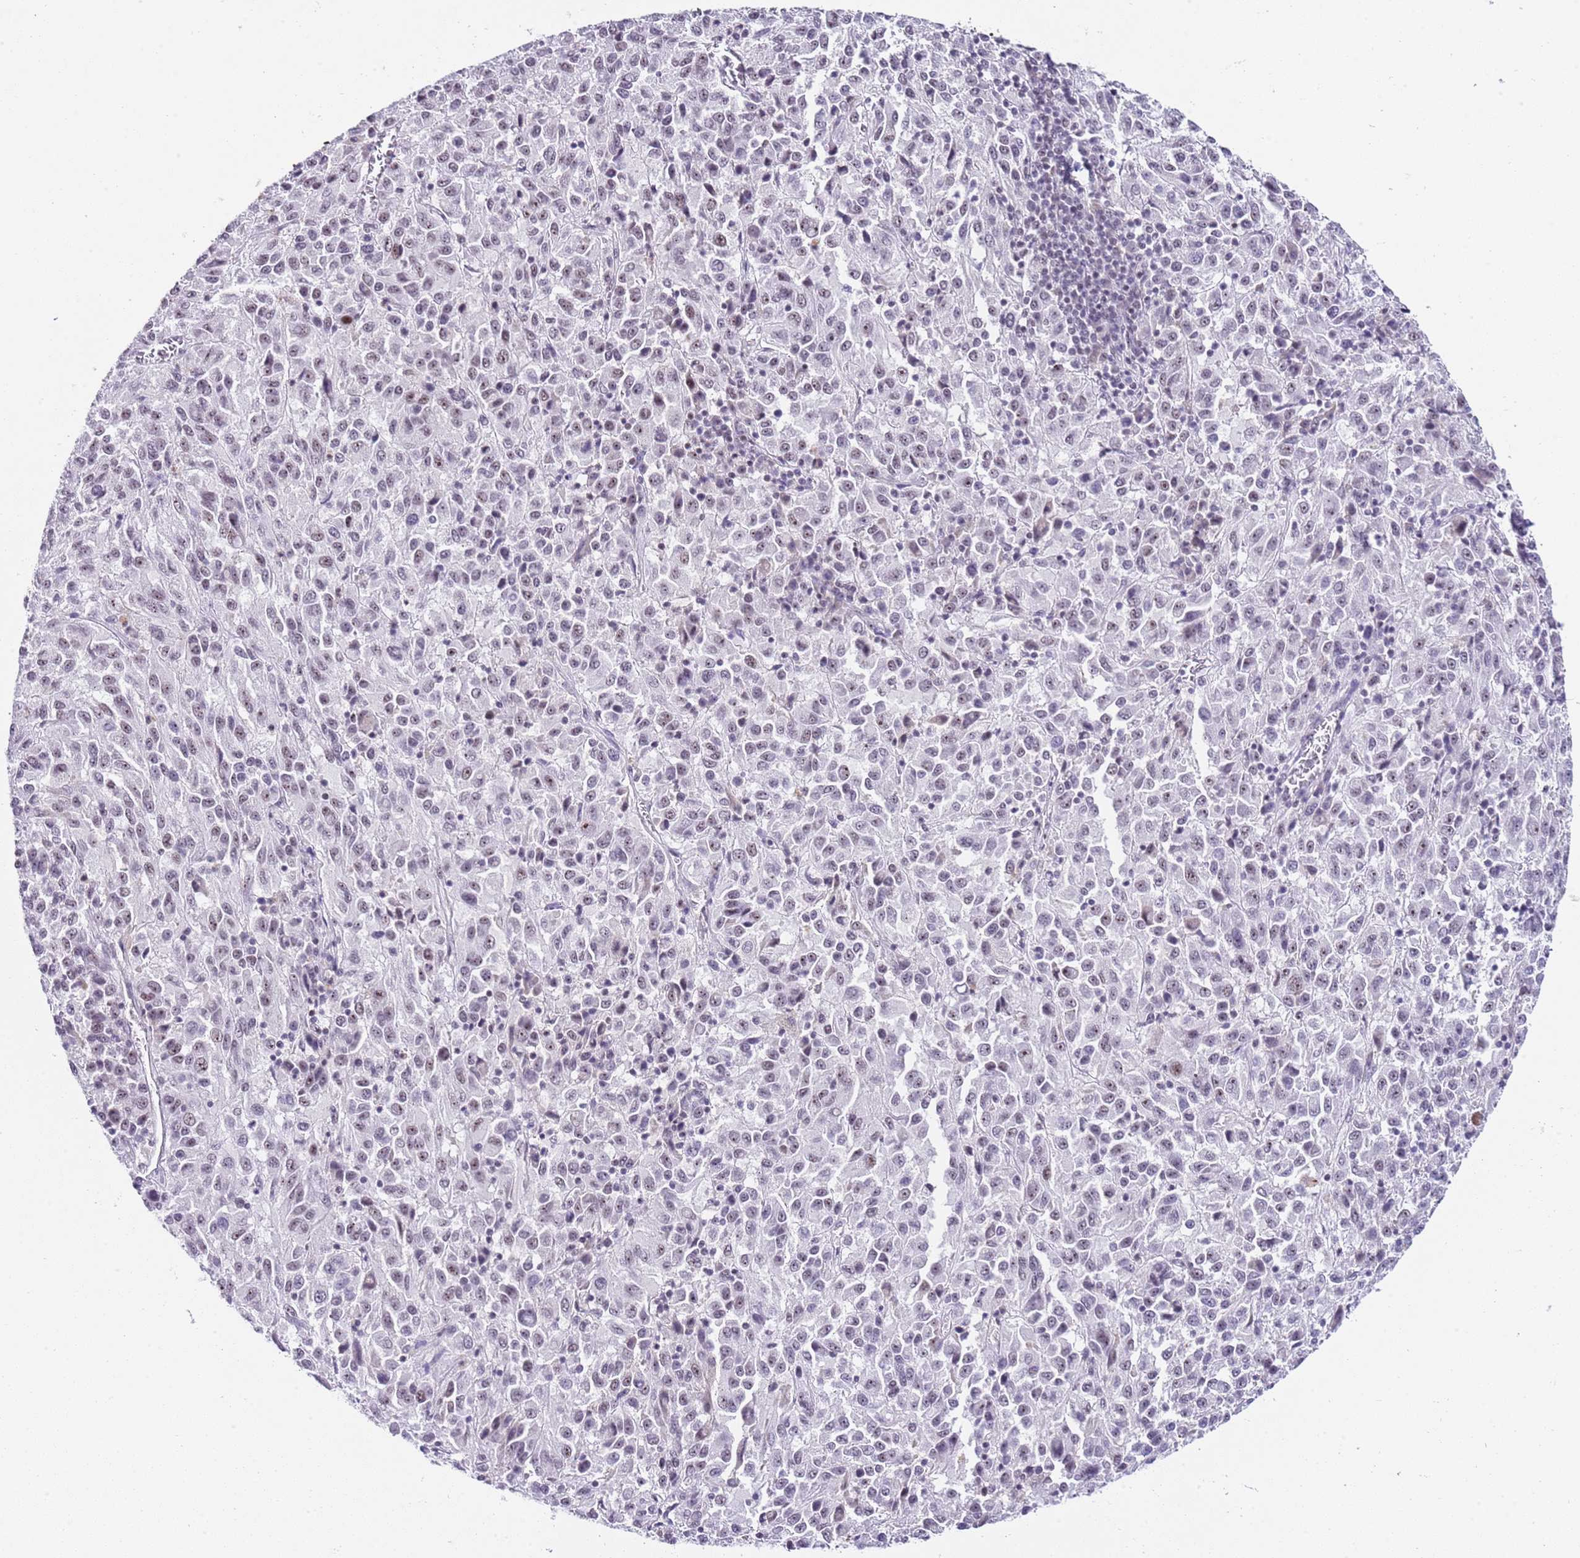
{"staining": {"intensity": "weak", "quantity": "<25%", "location": "nuclear"}, "tissue": "melanoma", "cell_type": "Tumor cells", "image_type": "cancer", "snomed": [{"axis": "morphology", "description": "Malignant melanoma, Metastatic site"}, {"axis": "topography", "description": "Lung"}], "caption": "The image shows no significant staining in tumor cells of malignant melanoma (metastatic site). (Immunohistochemistry, brightfield microscopy, high magnification).", "gene": "NOP56", "patient": {"sex": "male", "age": 64}}